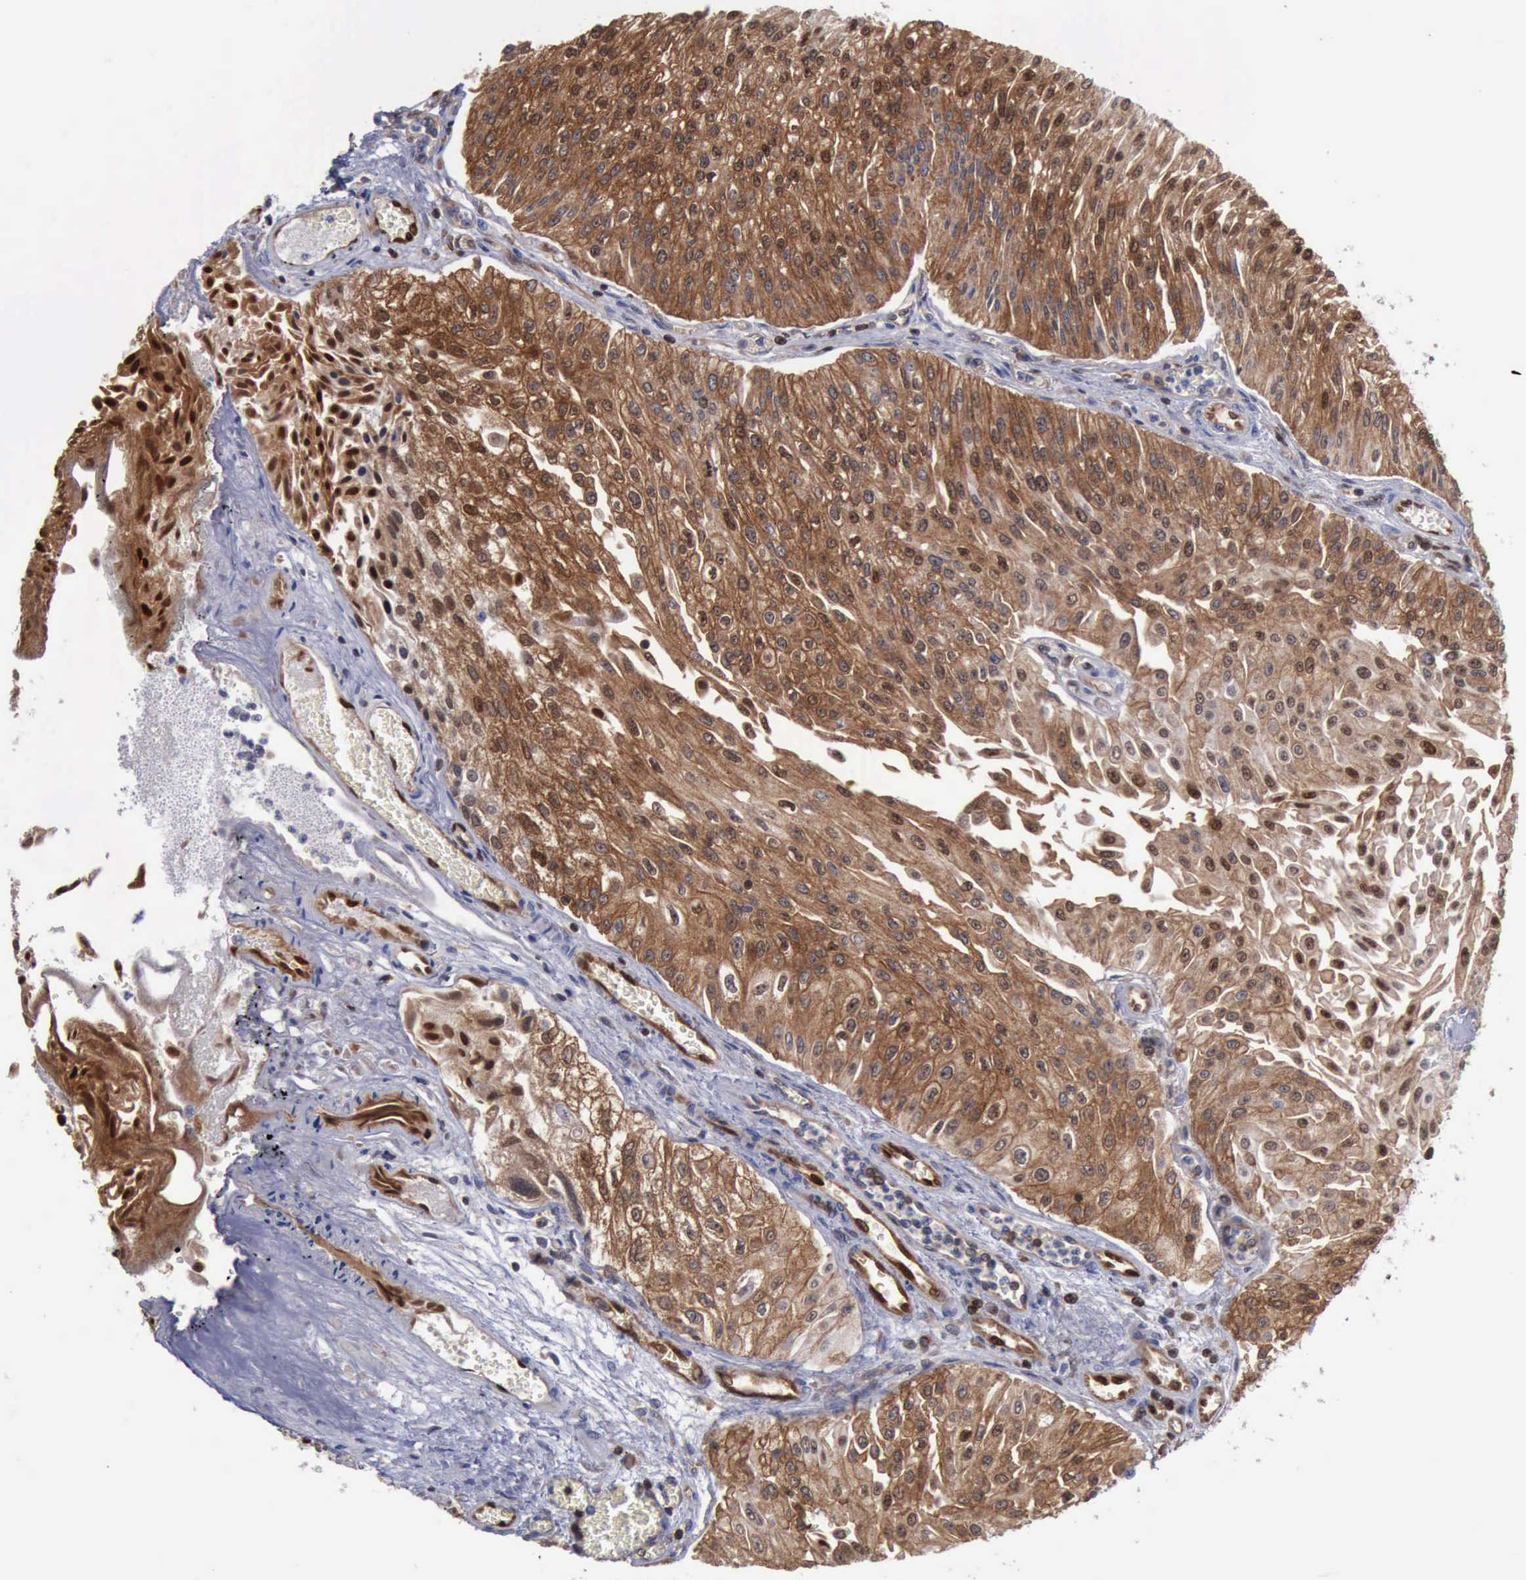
{"staining": {"intensity": "strong", "quantity": ">75%", "location": "cytoplasmic/membranous,nuclear"}, "tissue": "urothelial cancer", "cell_type": "Tumor cells", "image_type": "cancer", "snomed": [{"axis": "morphology", "description": "Urothelial carcinoma, Low grade"}, {"axis": "topography", "description": "Urinary bladder"}], "caption": "A histopathology image showing strong cytoplasmic/membranous and nuclear expression in about >75% of tumor cells in urothelial cancer, as visualized by brown immunohistochemical staining.", "gene": "PDCD4", "patient": {"sex": "male", "age": 86}}